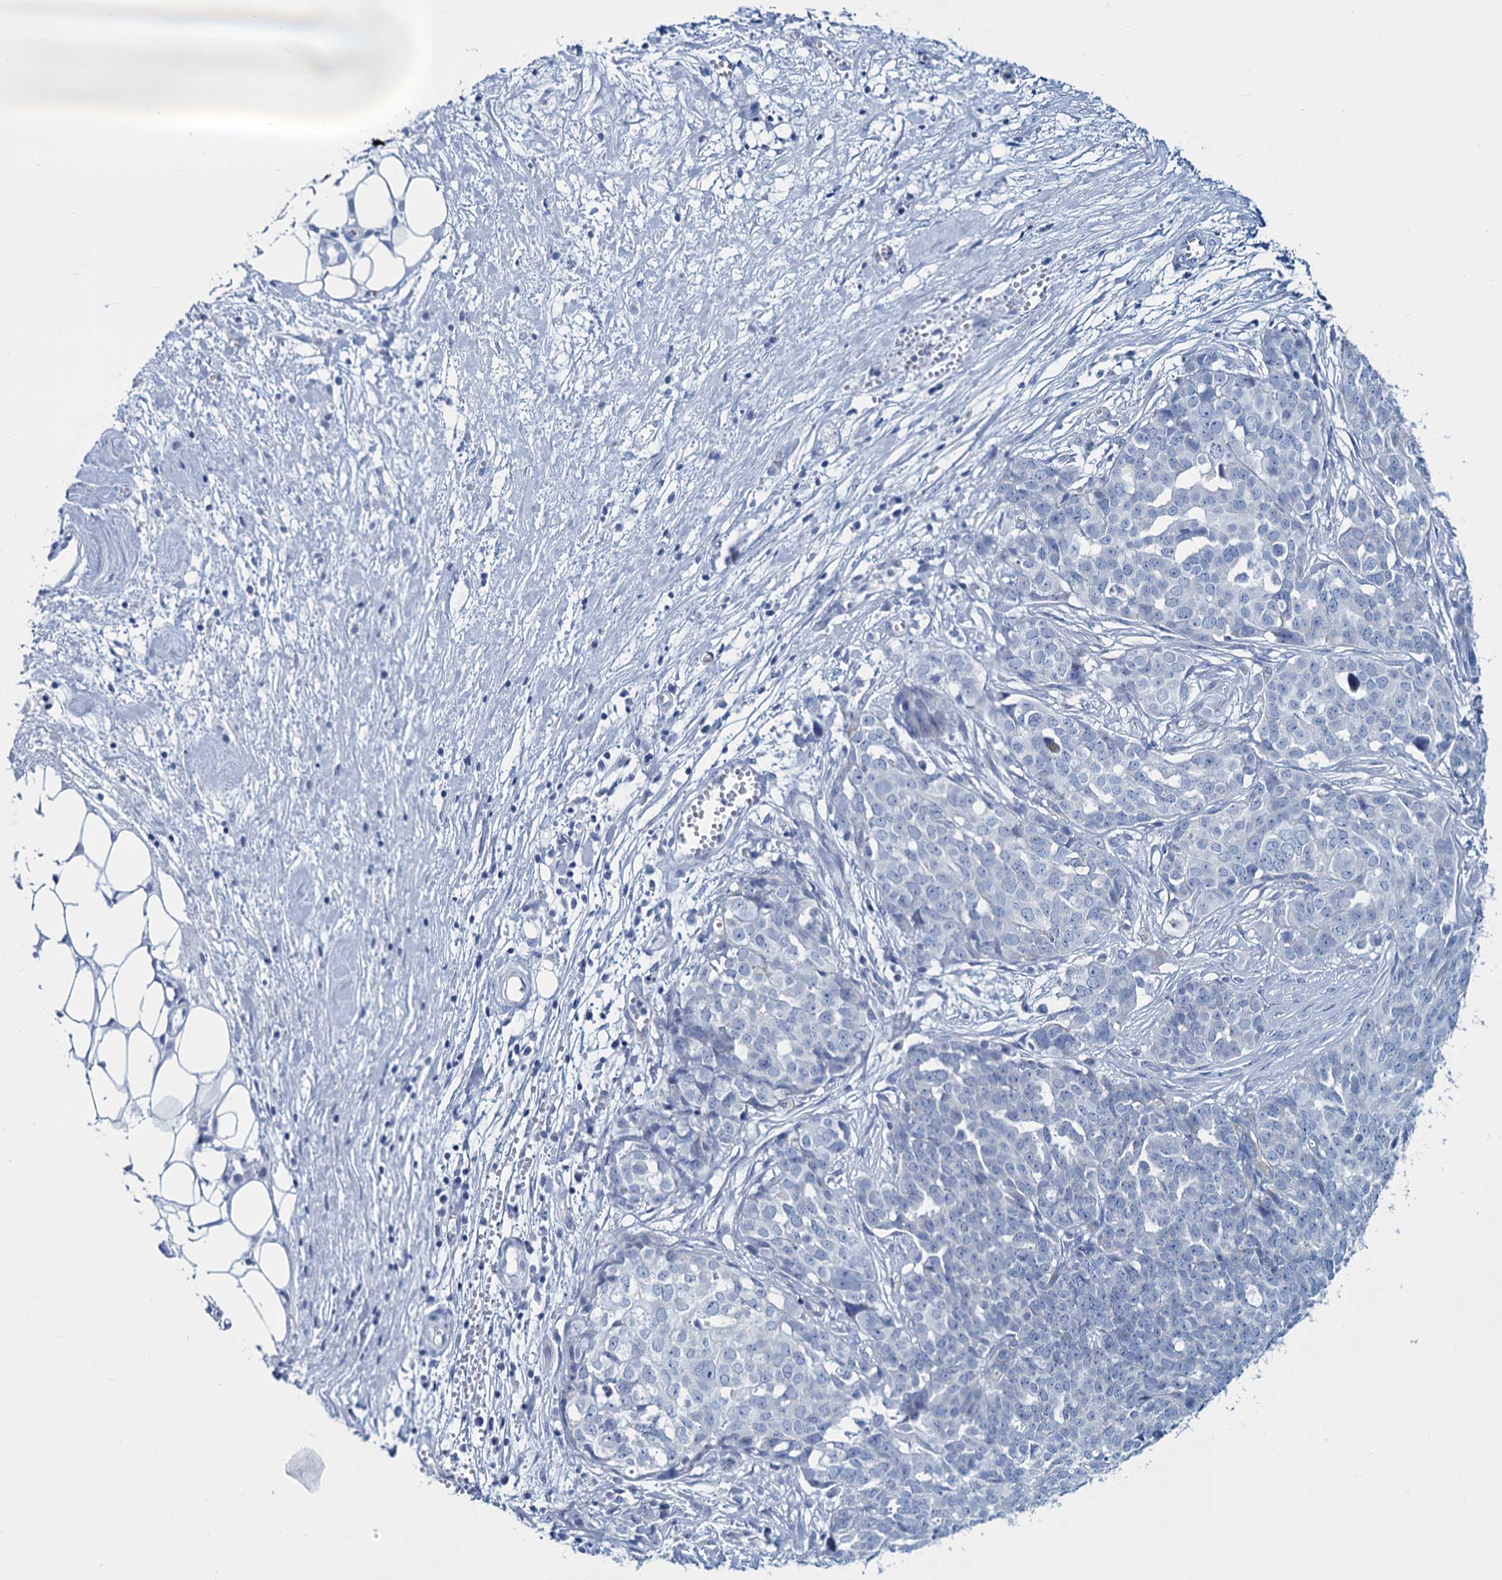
{"staining": {"intensity": "negative", "quantity": "none", "location": "none"}, "tissue": "ovarian cancer", "cell_type": "Tumor cells", "image_type": "cancer", "snomed": [{"axis": "morphology", "description": "Cystadenocarcinoma, serous, NOS"}, {"axis": "topography", "description": "Soft tissue"}, {"axis": "topography", "description": "Ovary"}], "caption": "Tumor cells show no significant protein positivity in serous cystadenocarcinoma (ovarian). The staining is performed using DAB (3,3'-diaminobenzidine) brown chromogen with nuclei counter-stained in using hematoxylin.", "gene": "SLC1A3", "patient": {"sex": "female", "age": 57}}